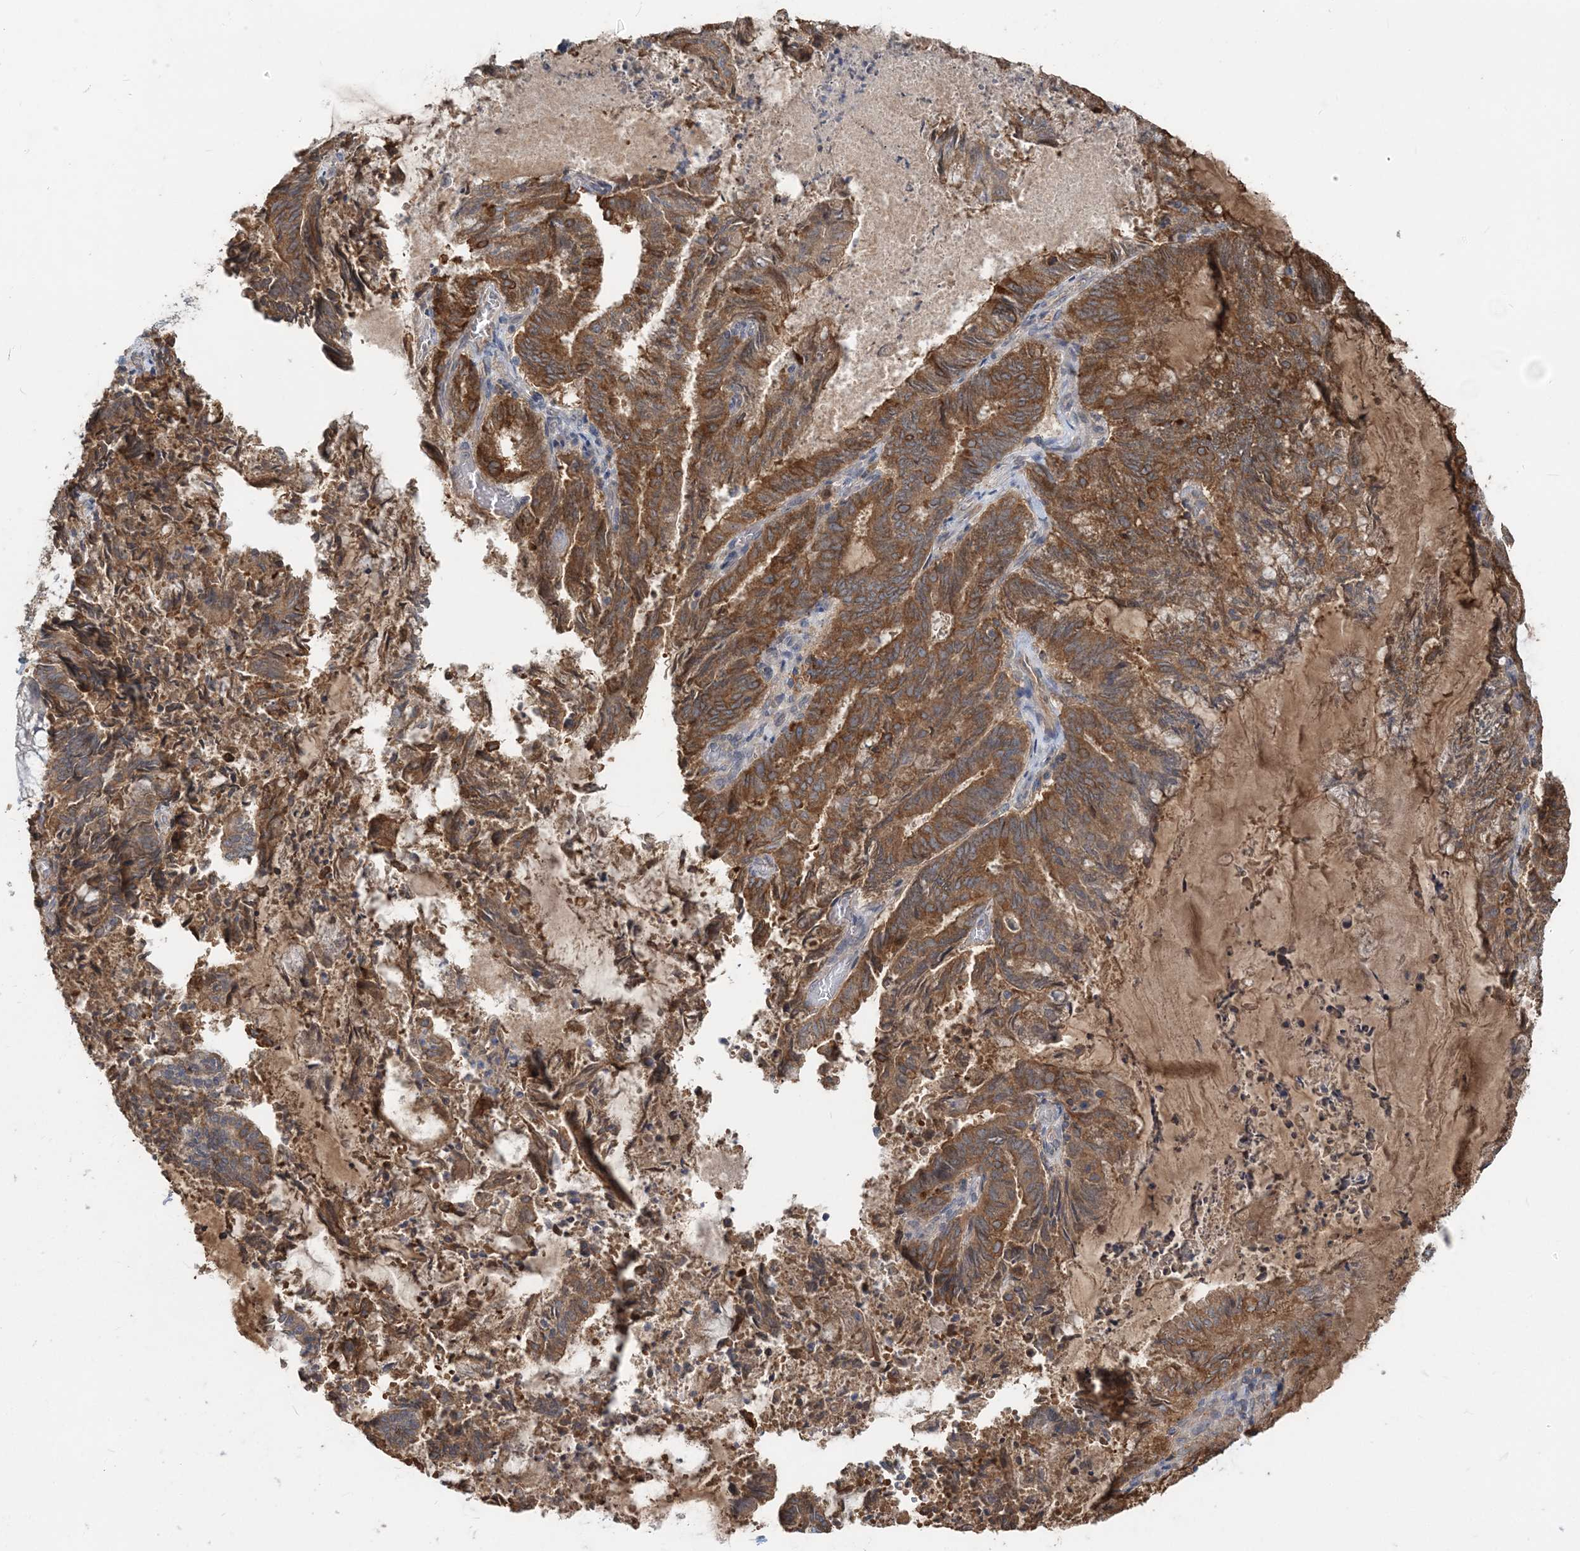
{"staining": {"intensity": "strong", "quantity": ">75%", "location": "cytoplasmic/membranous"}, "tissue": "endometrial cancer", "cell_type": "Tumor cells", "image_type": "cancer", "snomed": [{"axis": "morphology", "description": "Adenocarcinoma, NOS"}, {"axis": "topography", "description": "Endometrium"}], "caption": "Endometrial cancer stained for a protein (brown) reveals strong cytoplasmic/membranous positive expression in about >75% of tumor cells.", "gene": "RNF25", "patient": {"sex": "female", "age": 80}}